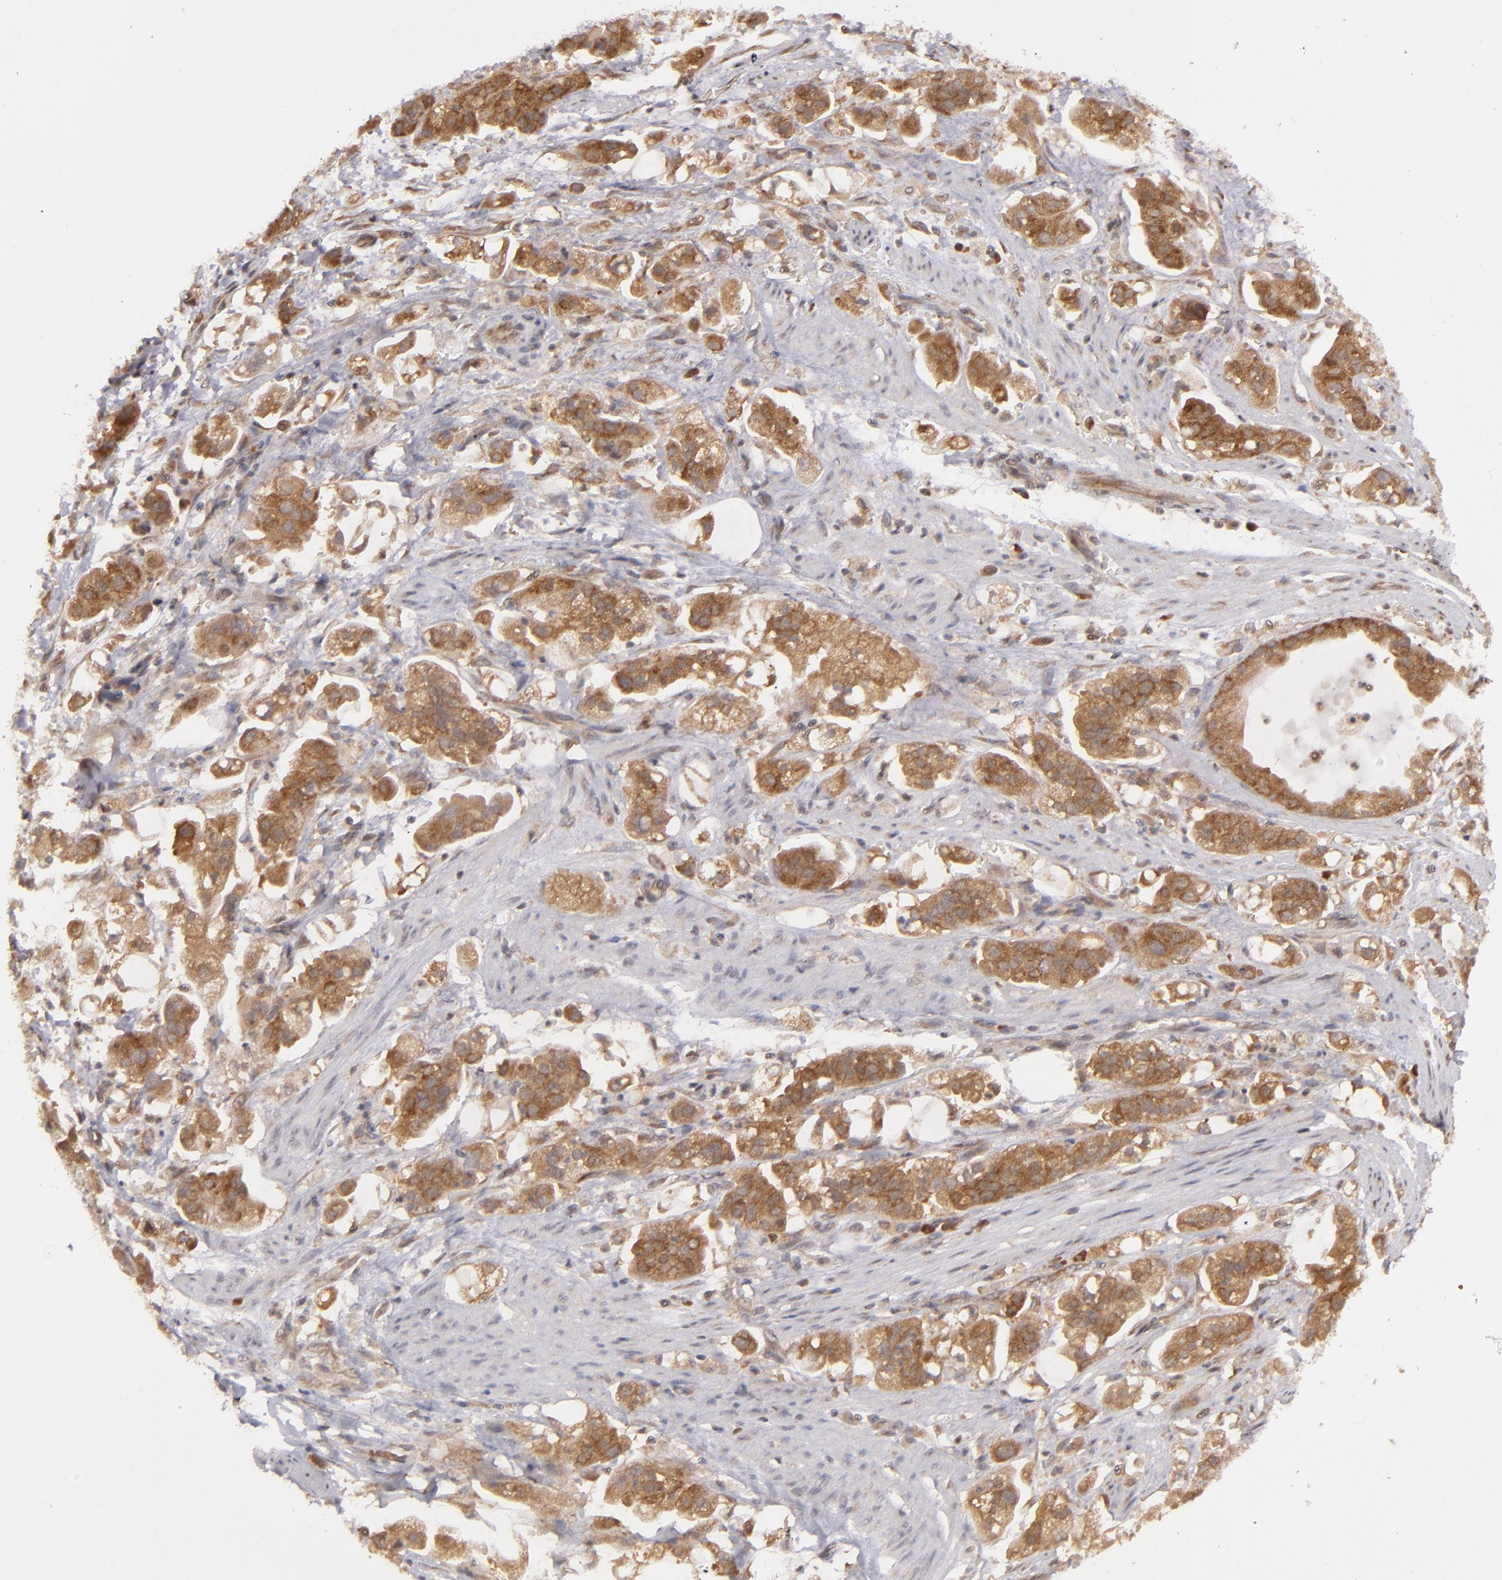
{"staining": {"intensity": "moderate", "quantity": ">75%", "location": "cytoplasmic/membranous"}, "tissue": "stomach cancer", "cell_type": "Tumor cells", "image_type": "cancer", "snomed": [{"axis": "morphology", "description": "Adenocarcinoma, NOS"}, {"axis": "topography", "description": "Stomach"}], "caption": "Adenocarcinoma (stomach) stained for a protein (brown) reveals moderate cytoplasmic/membranous positive staining in approximately >75% of tumor cells.", "gene": "MAPK3", "patient": {"sex": "male", "age": 62}}